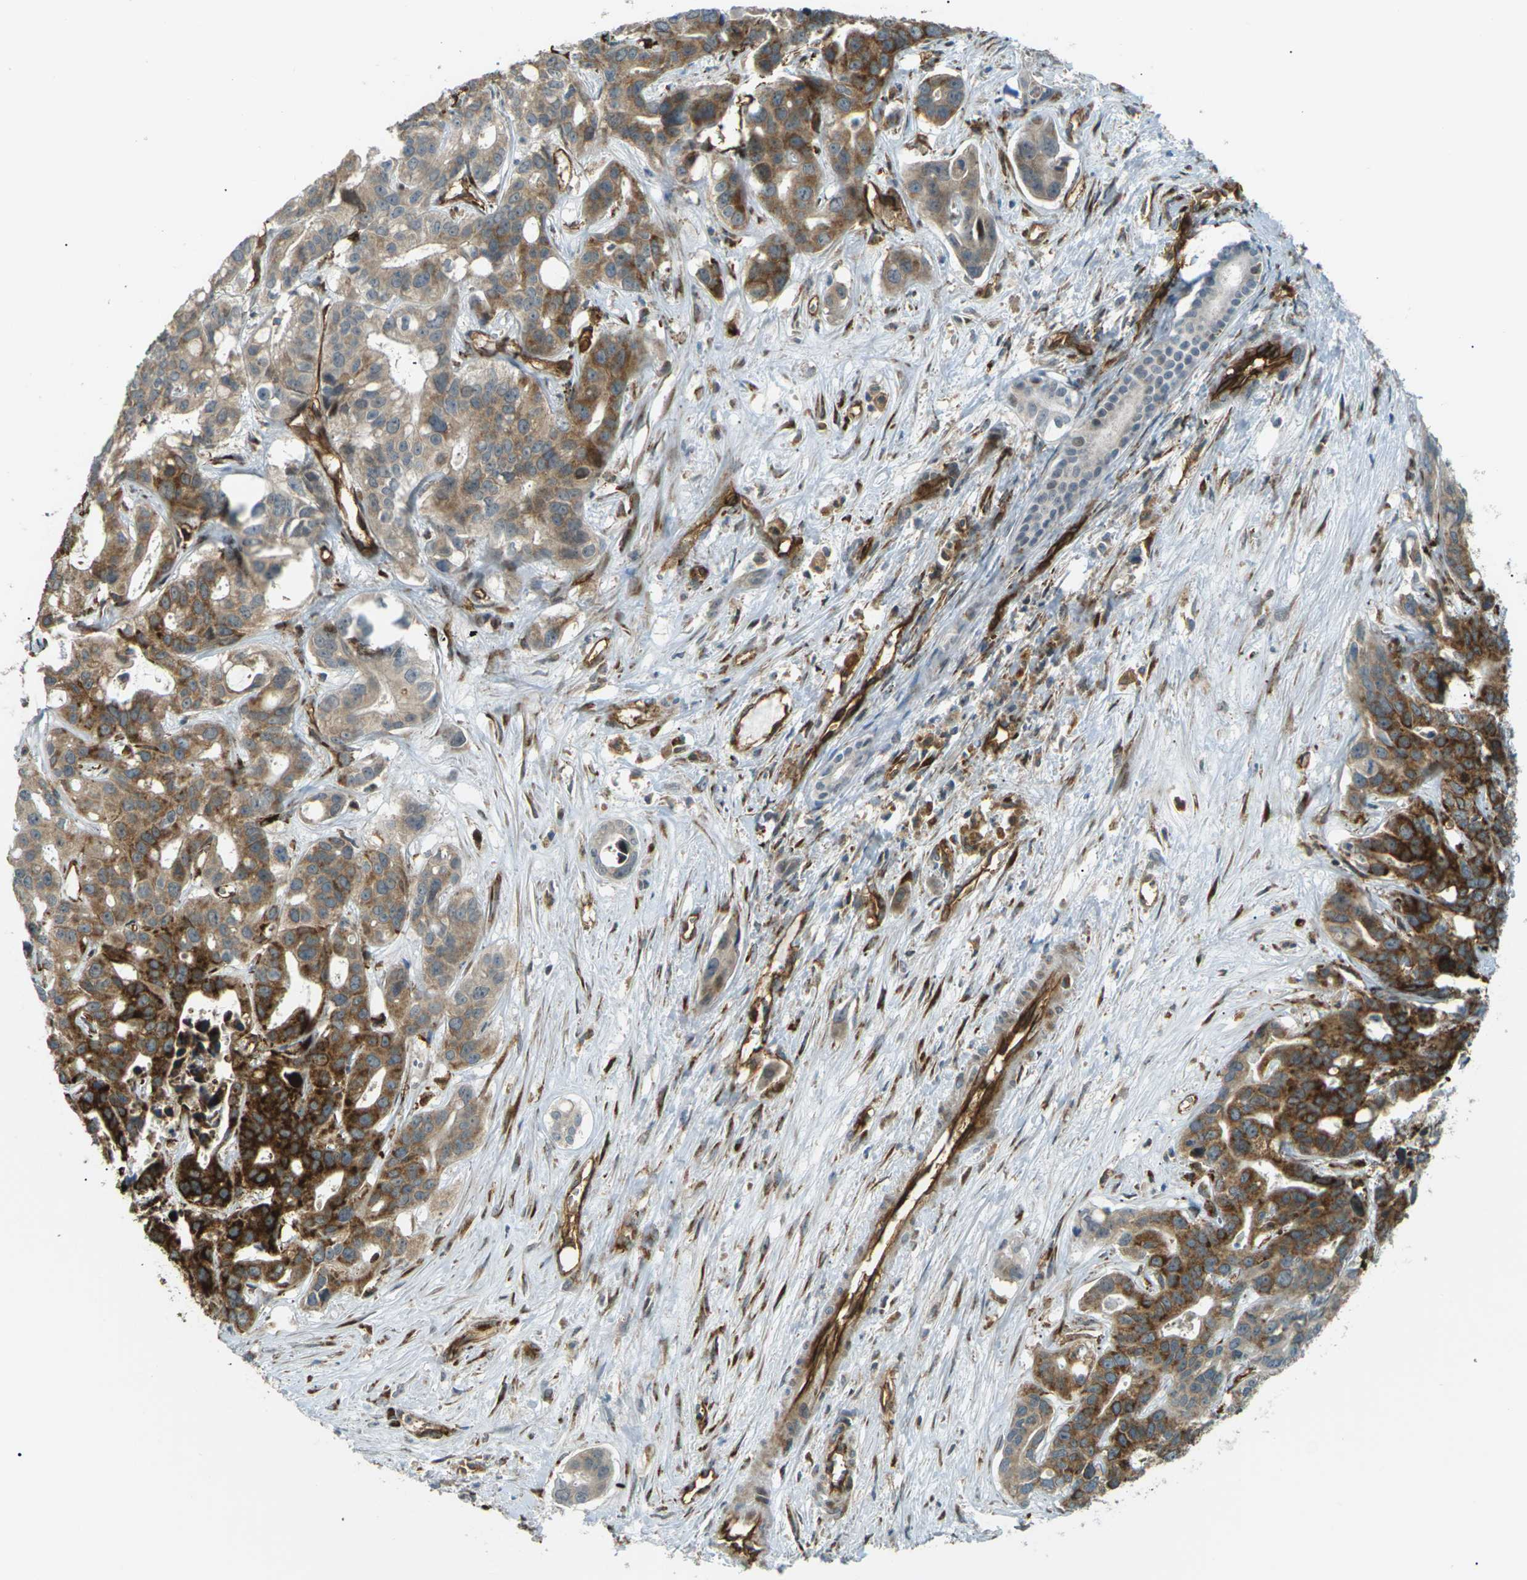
{"staining": {"intensity": "strong", "quantity": ">75%", "location": "cytoplasmic/membranous"}, "tissue": "liver cancer", "cell_type": "Tumor cells", "image_type": "cancer", "snomed": [{"axis": "morphology", "description": "Cholangiocarcinoma"}, {"axis": "topography", "description": "Liver"}], "caption": "Tumor cells display strong cytoplasmic/membranous positivity in approximately >75% of cells in cholangiocarcinoma (liver).", "gene": "S1PR1", "patient": {"sex": "female", "age": 65}}